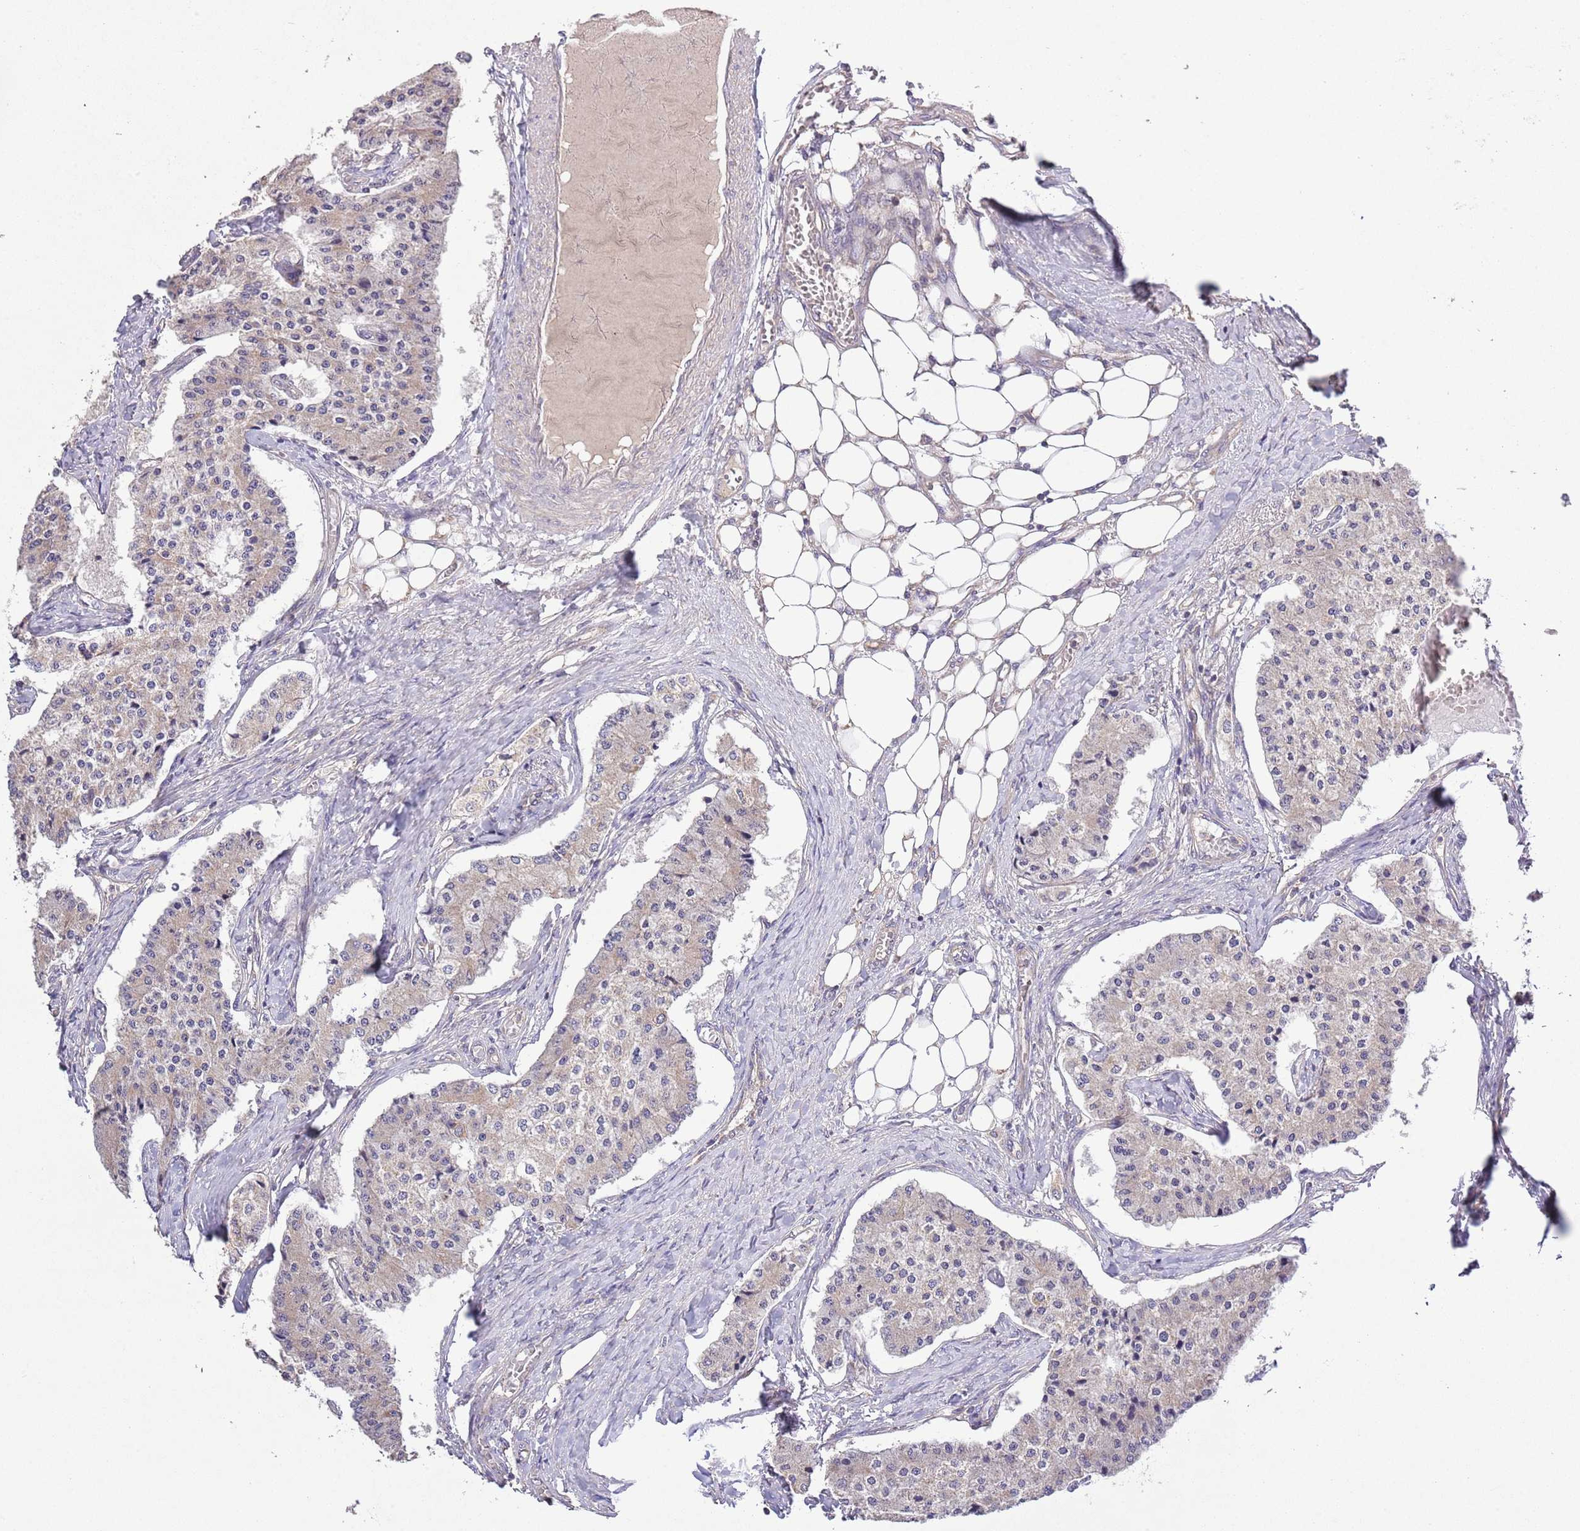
{"staining": {"intensity": "weak", "quantity": "25%-75%", "location": "cytoplasmic/membranous"}, "tissue": "carcinoid", "cell_type": "Tumor cells", "image_type": "cancer", "snomed": [{"axis": "morphology", "description": "Carcinoid, malignant, NOS"}, {"axis": "topography", "description": "Colon"}], "caption": "This is an image of immunohistochemistry staining of carcinoid (malignant), which shows weak positivity in the cytoplasmic/membranous of tumor cells.", "gene": "MFNG", "patient": {"sex": "female", "age": 52}}